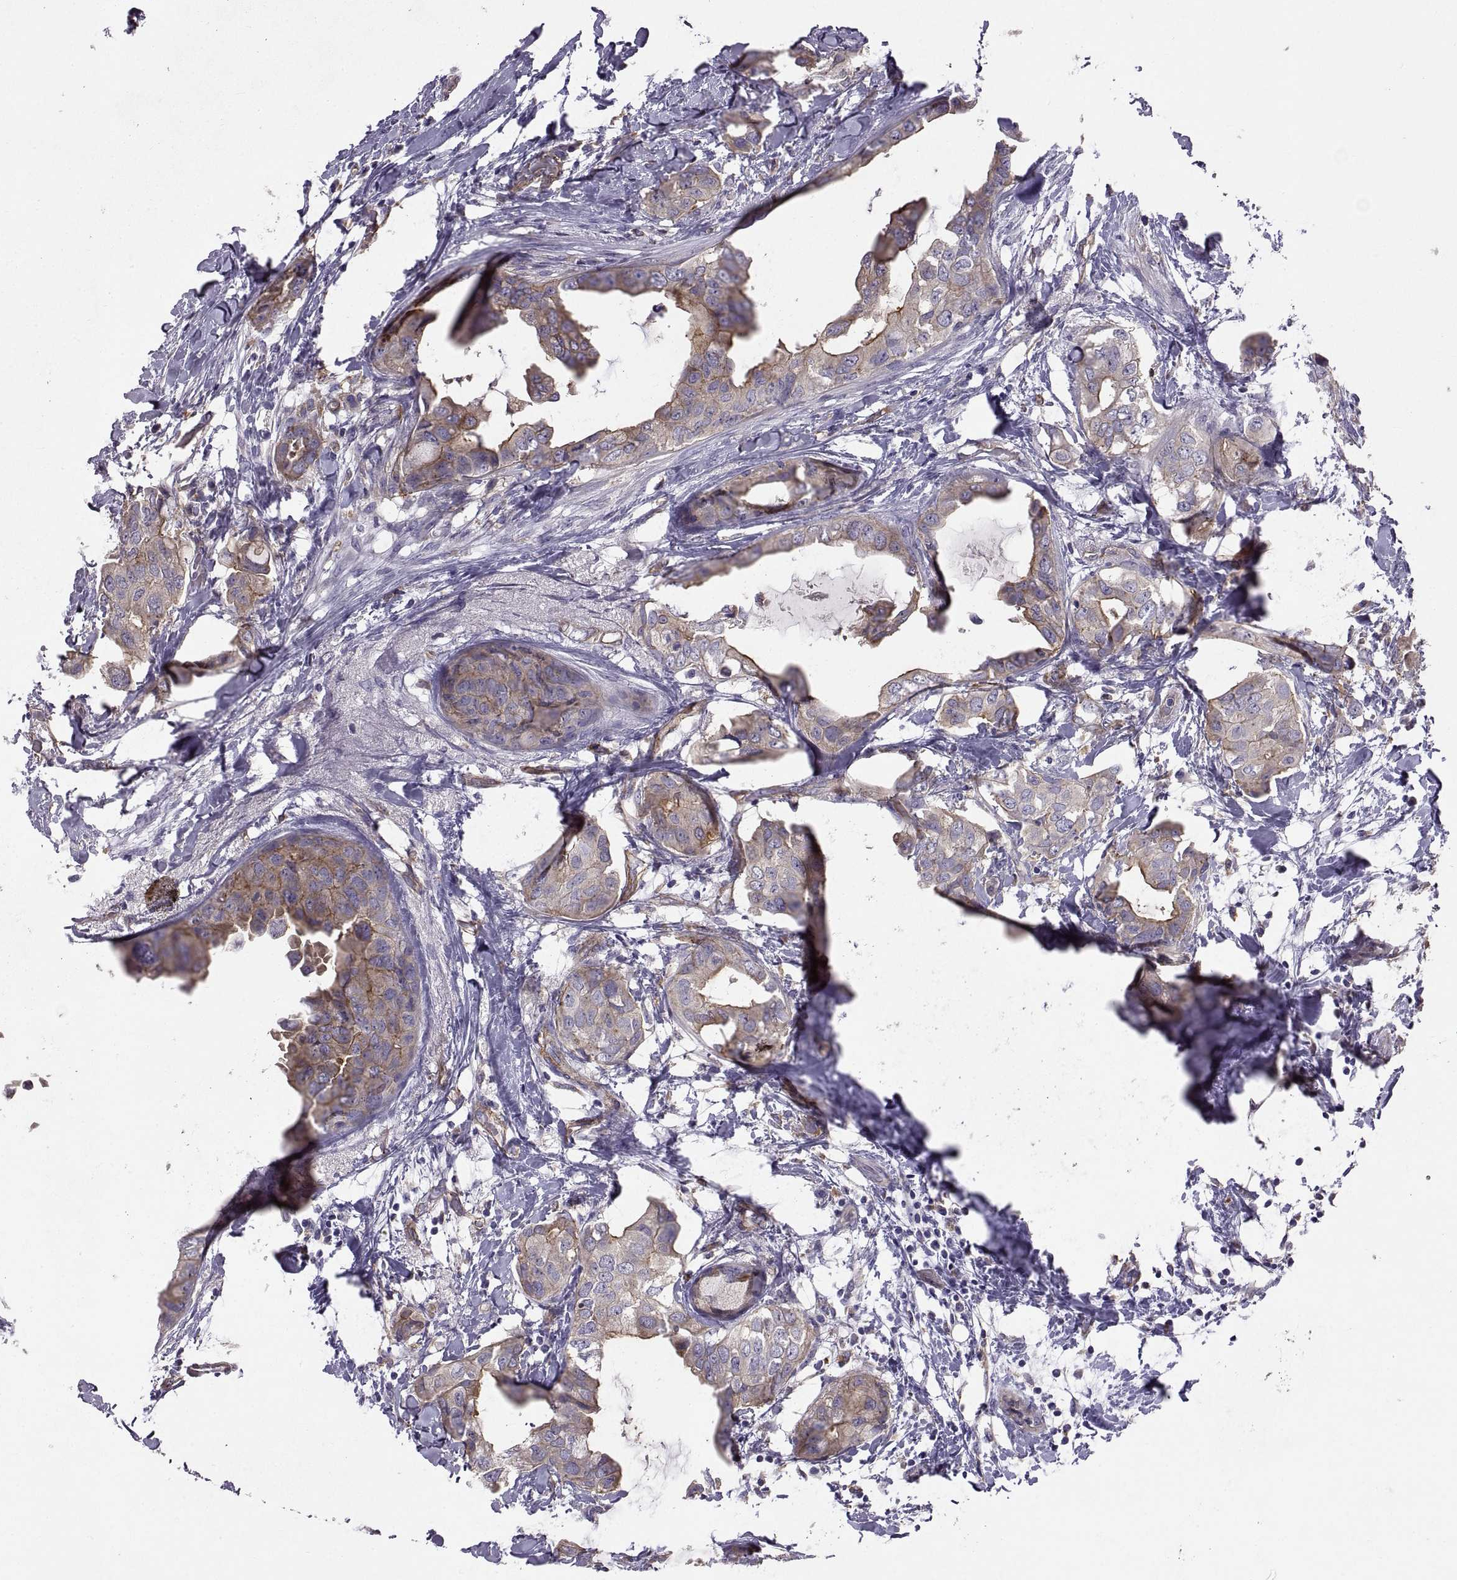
{"staining": {"intensity": "moderate", "quantity": "25%-75%", "location": "cytoplasmic/membranous"}, "tissue": "breast cancer", "cell_type": "Tumor cells", "image_type": "cancer", "snomed": [{"axis": "morphology", "description": "Normal tissue, NOS"}, {"axis": "morphology", "description": "Duct carcinoma"}, {"axis": "topography", "description": "Breast"}], "caption": "IHC histopathology image of human infiltrating ductal carcinoma (breast) stained for a protein (brown), which displays medium levels of moderate cytoplasmic/membranous positivity in about 25%-75% of tumor cells.", "gene": "ARSL", "patient": {"sex": "female", "age": 40}}